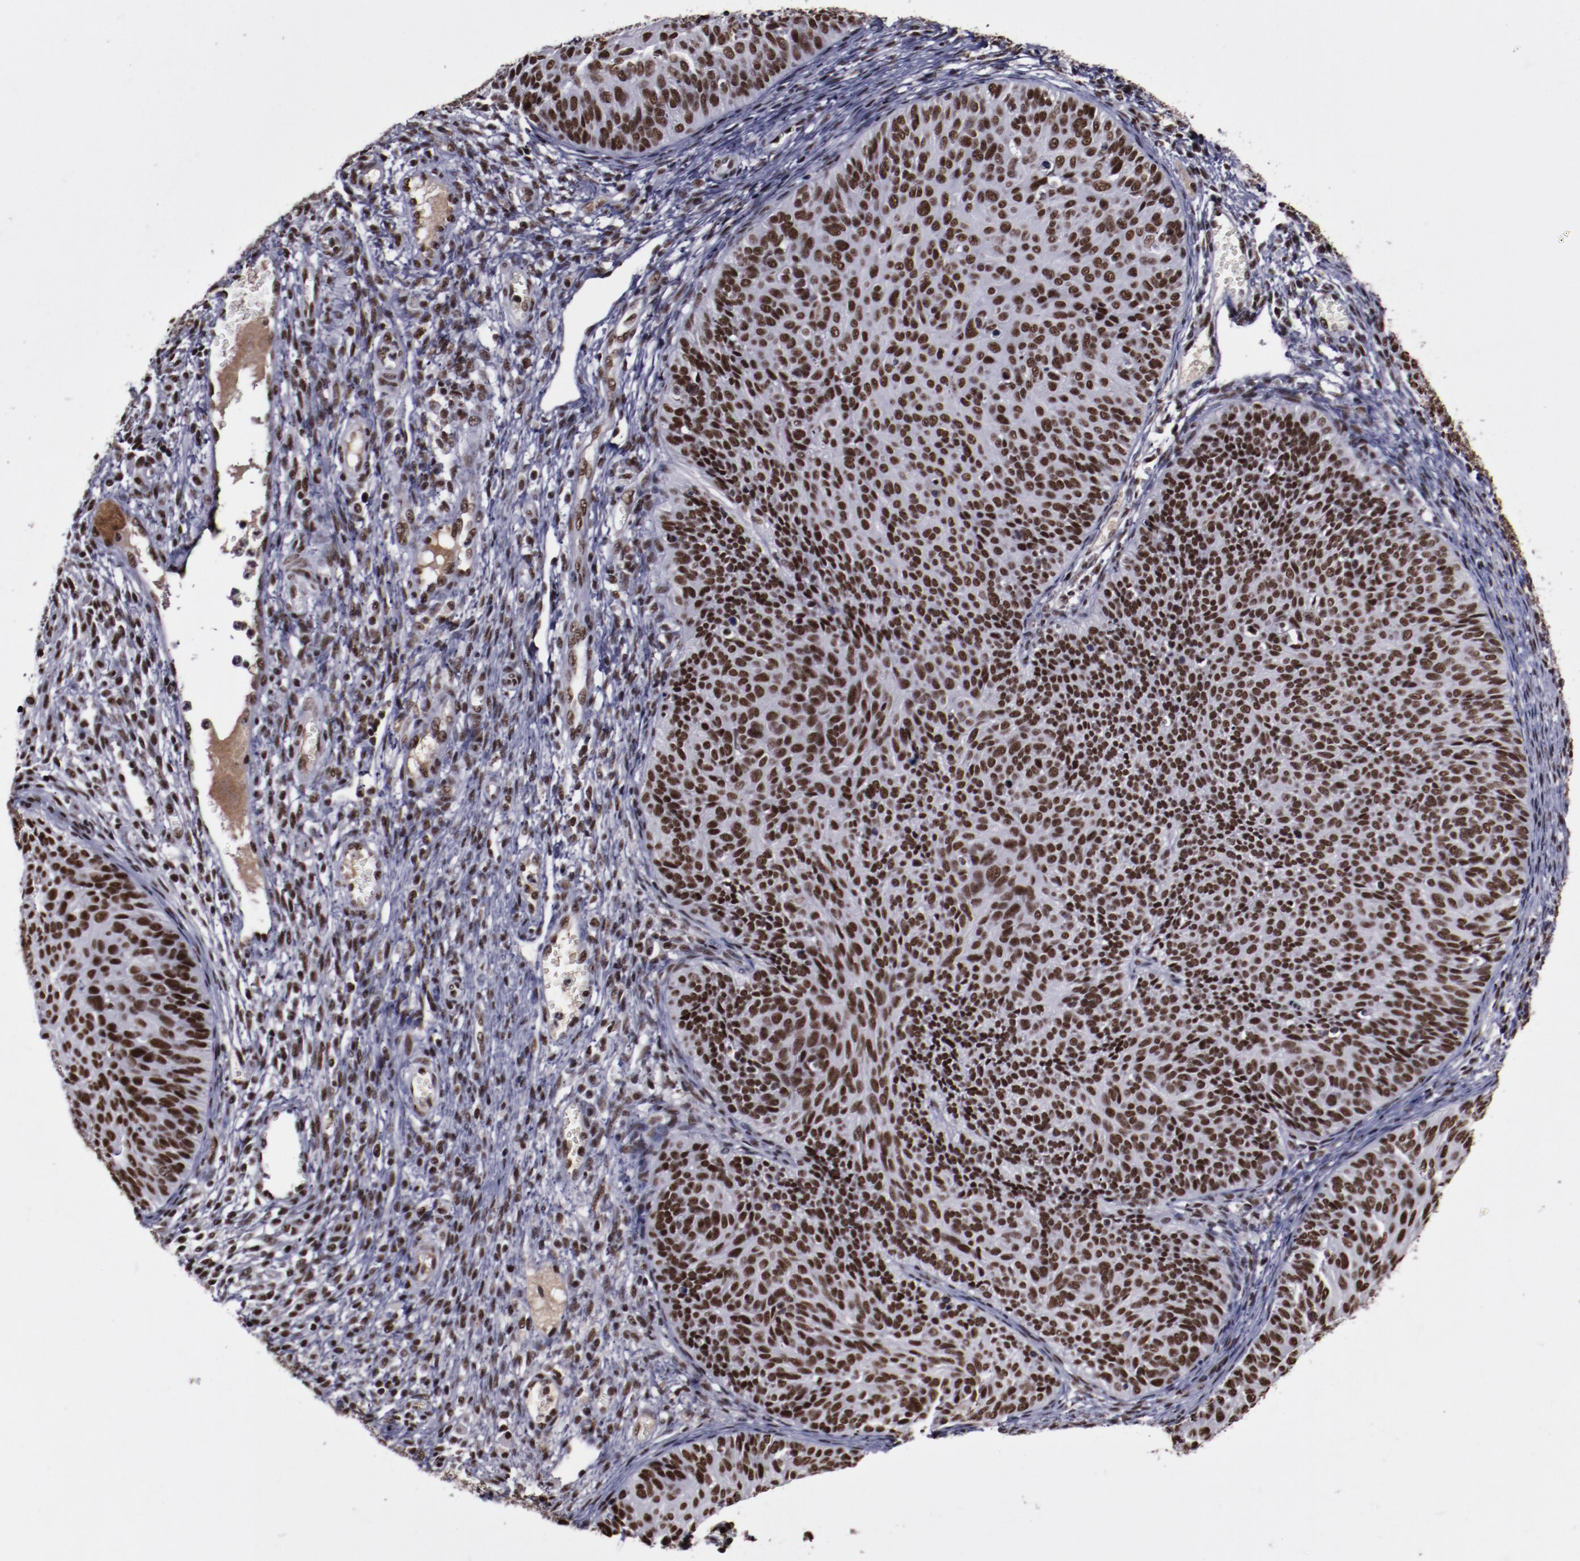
{"staining": {"intensity": "strong", "quantity": ">75%", "location": "nuclear"}, "tissue": "cervical cancer", "cell_type": "Tumor cells", "image_type": "cancer", "snomed": [{"axis": "morphology", "description": "Squamous cell carcinoma, NOS"}, {"axis": "topography", "description": "Cervix"}], "caption": "An image showing strong nuclear staining in about >75% of tumor cells in squamous cell carcinoma (cervical), as visualized by brown immunohistochemical staining.", "gene": "ERH", "patient": {"sex": "female", "age": 36}}